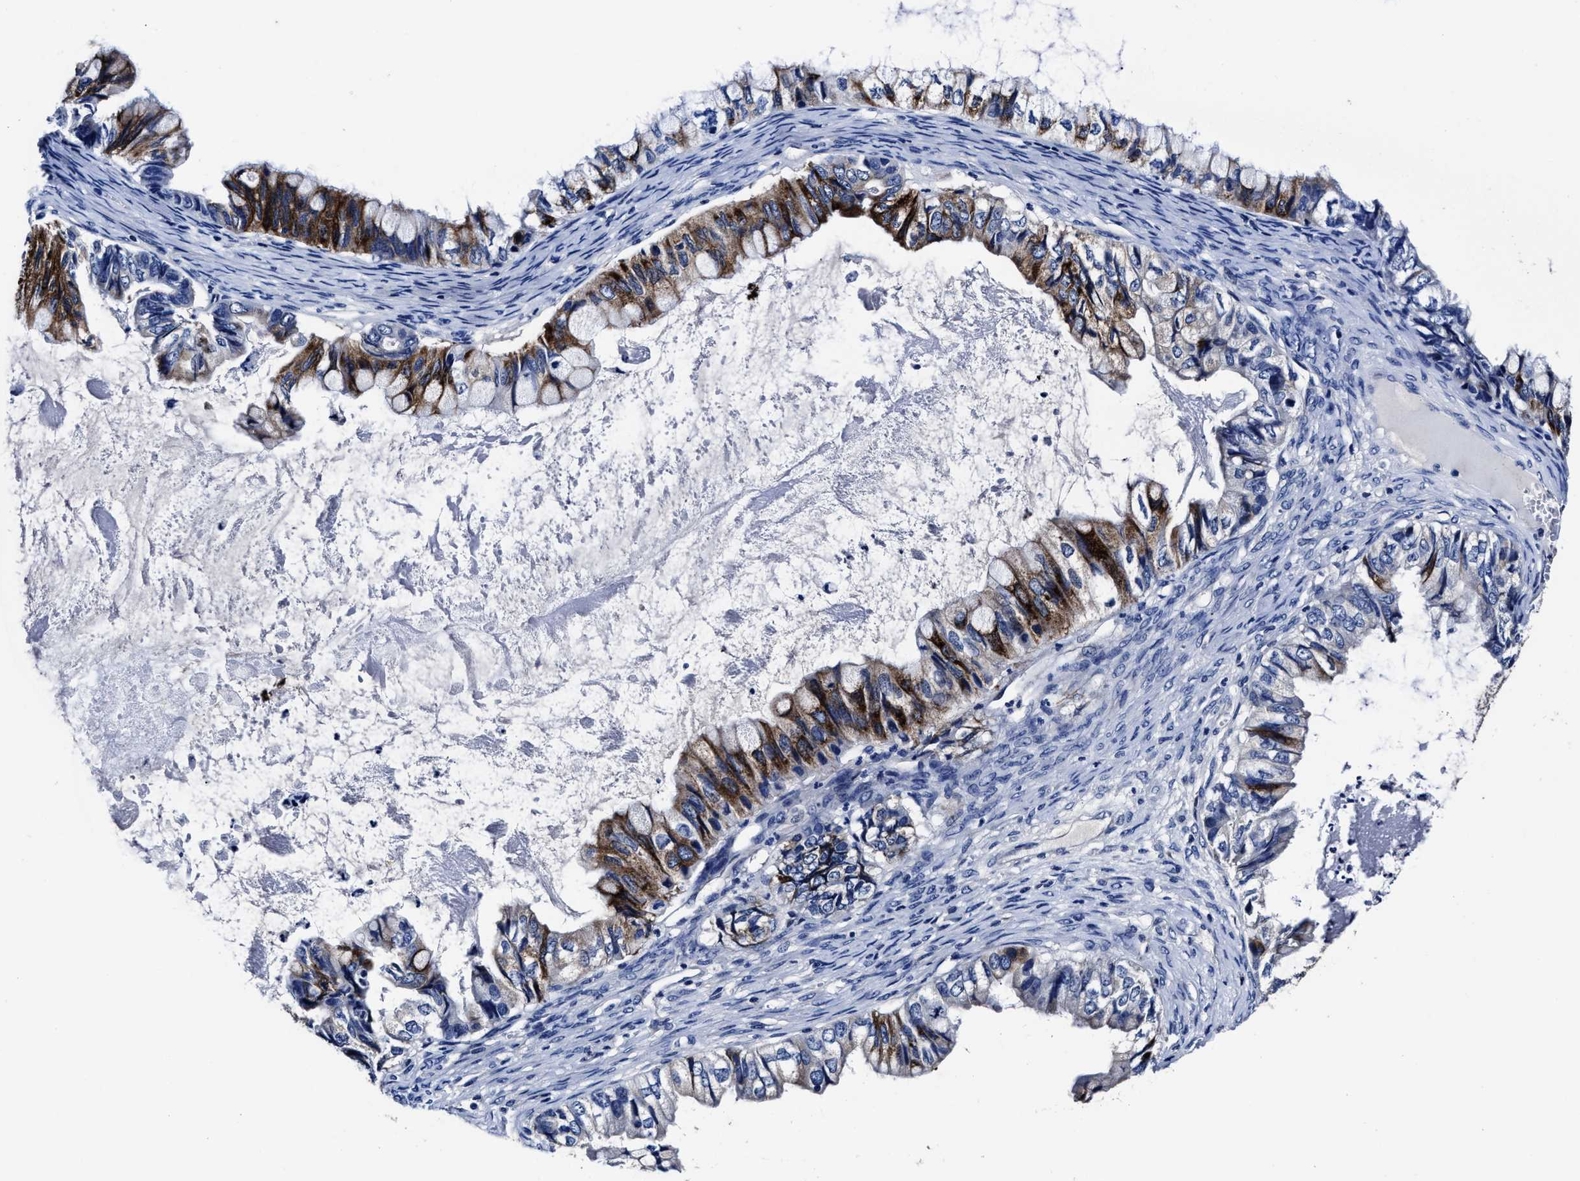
{"staining": {"intensity": "strong", "quantity": "25%-75%", "location": "cytoplasmic/membranous"}, "tissue": "ovarian cancer", "cell_type": "Tumor cells", "image_type": "cancer", "snomed": [{"axis": "morphology", "description": "Cystadenocarcinoma, mucinous, NOS"}, {"axis": "topography", "description": "Ovary"}], "caption": "Ovarian cancer (mucinous cystadenocarcinoma) was stained to show a protein in brown. There is high levels of strong cytoplasmic/membranous positivity in approximately 25%-75% of tumor cells.", "gene": "OLFML2A", "patient": {"sex": "female", "age": 80}}